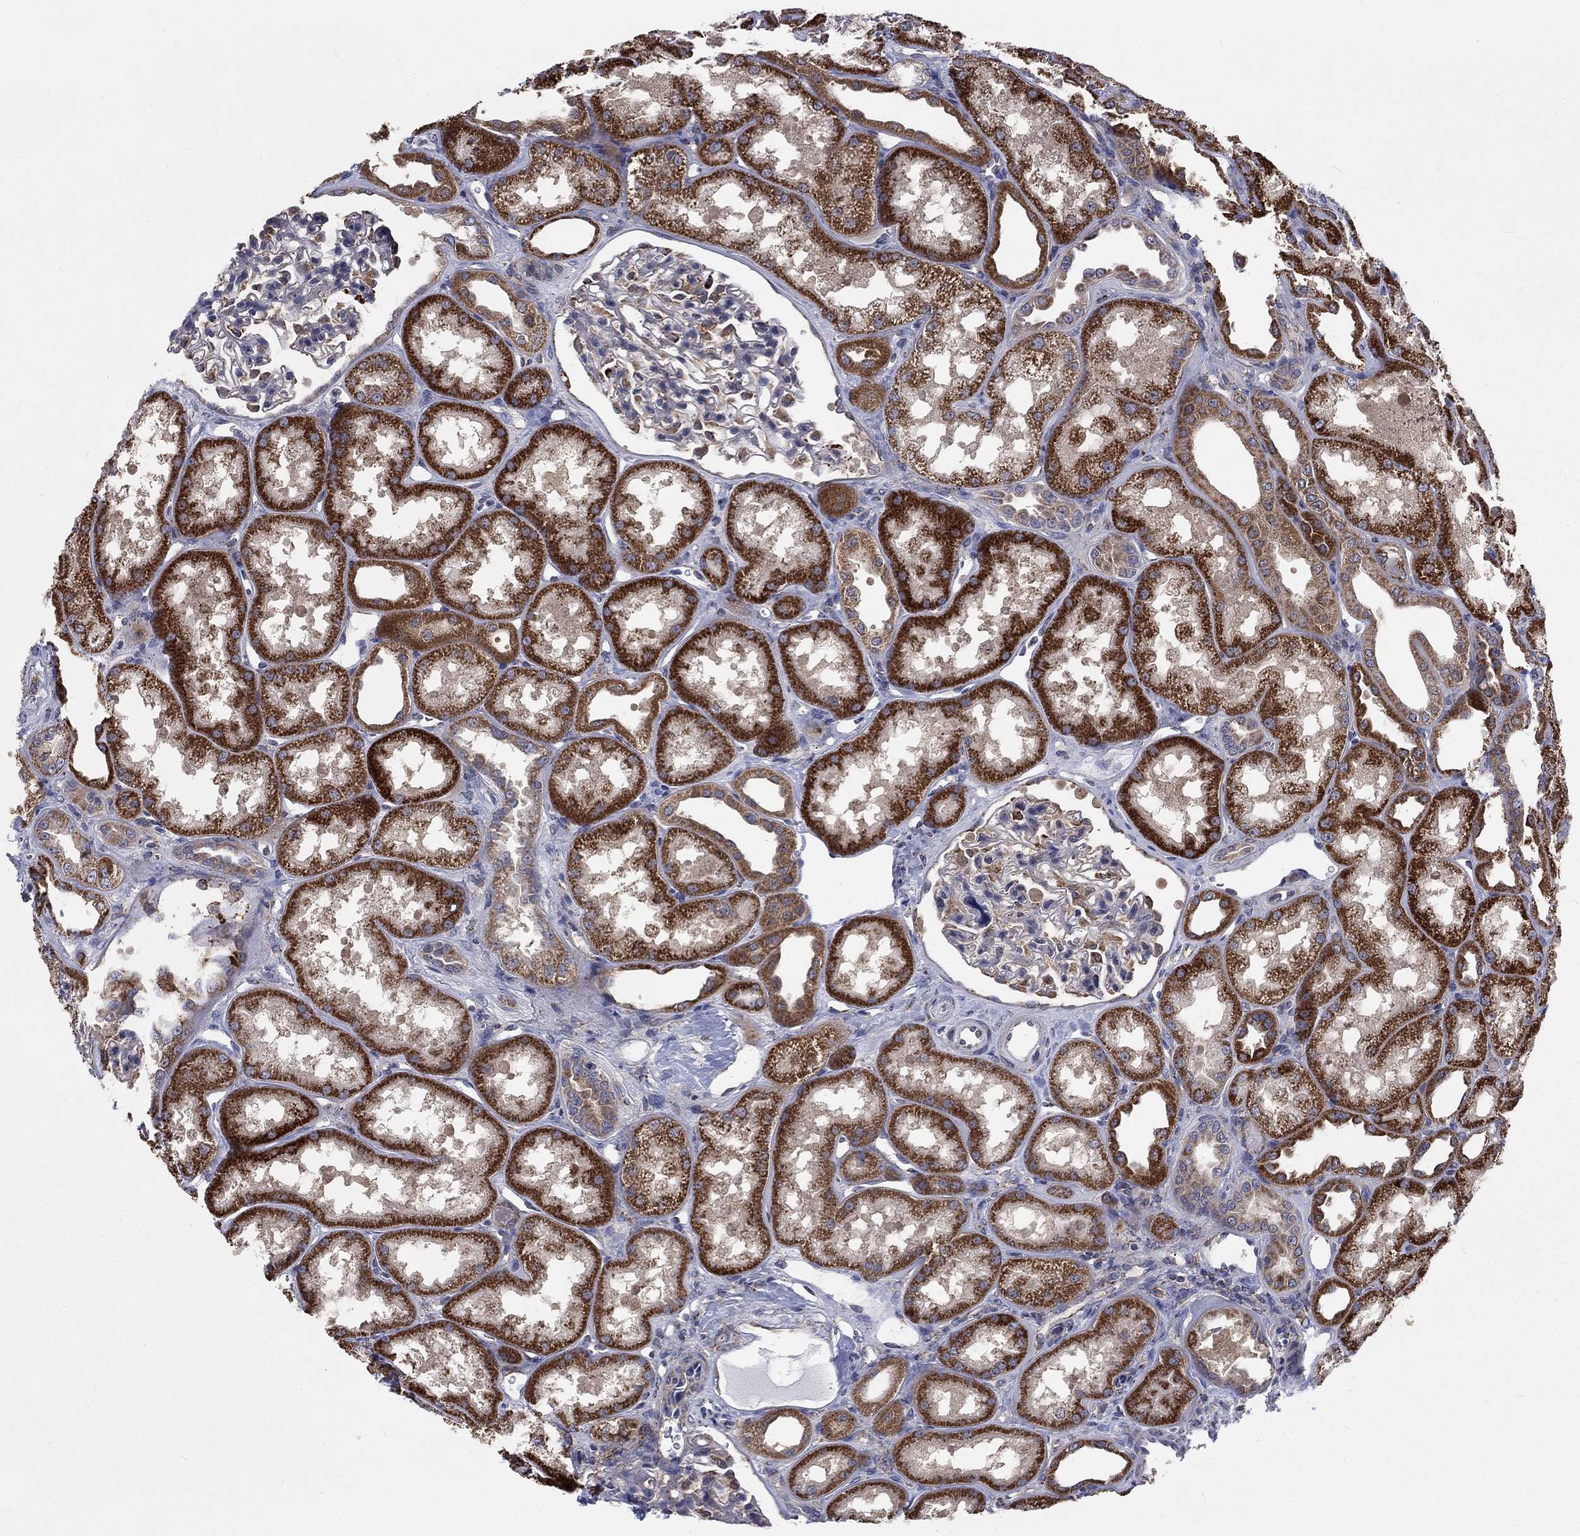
{"staining": {"intensity": "moderate", "quantity": "<25%", "location": "cytoplasmic/membranous"}, "tissue": "kidney", "cell_type": "Cells in glomeruli", "image_type": "normal", "snomed": [{"axis": "morphology", "description": "Normal tissue, NOS"}, {"axis": "topography", "description": "Kidney"}], "caption": "Immunohistochemistry (IHC) photomicrograph of normal human kidney stained for a protein (brown), which shows low levels of moderate cytoplasmic/membranous expression in about <25% of cells in glomeruli.", "gene": "NME7", "patient": {"sex": "male", "age": 61}}